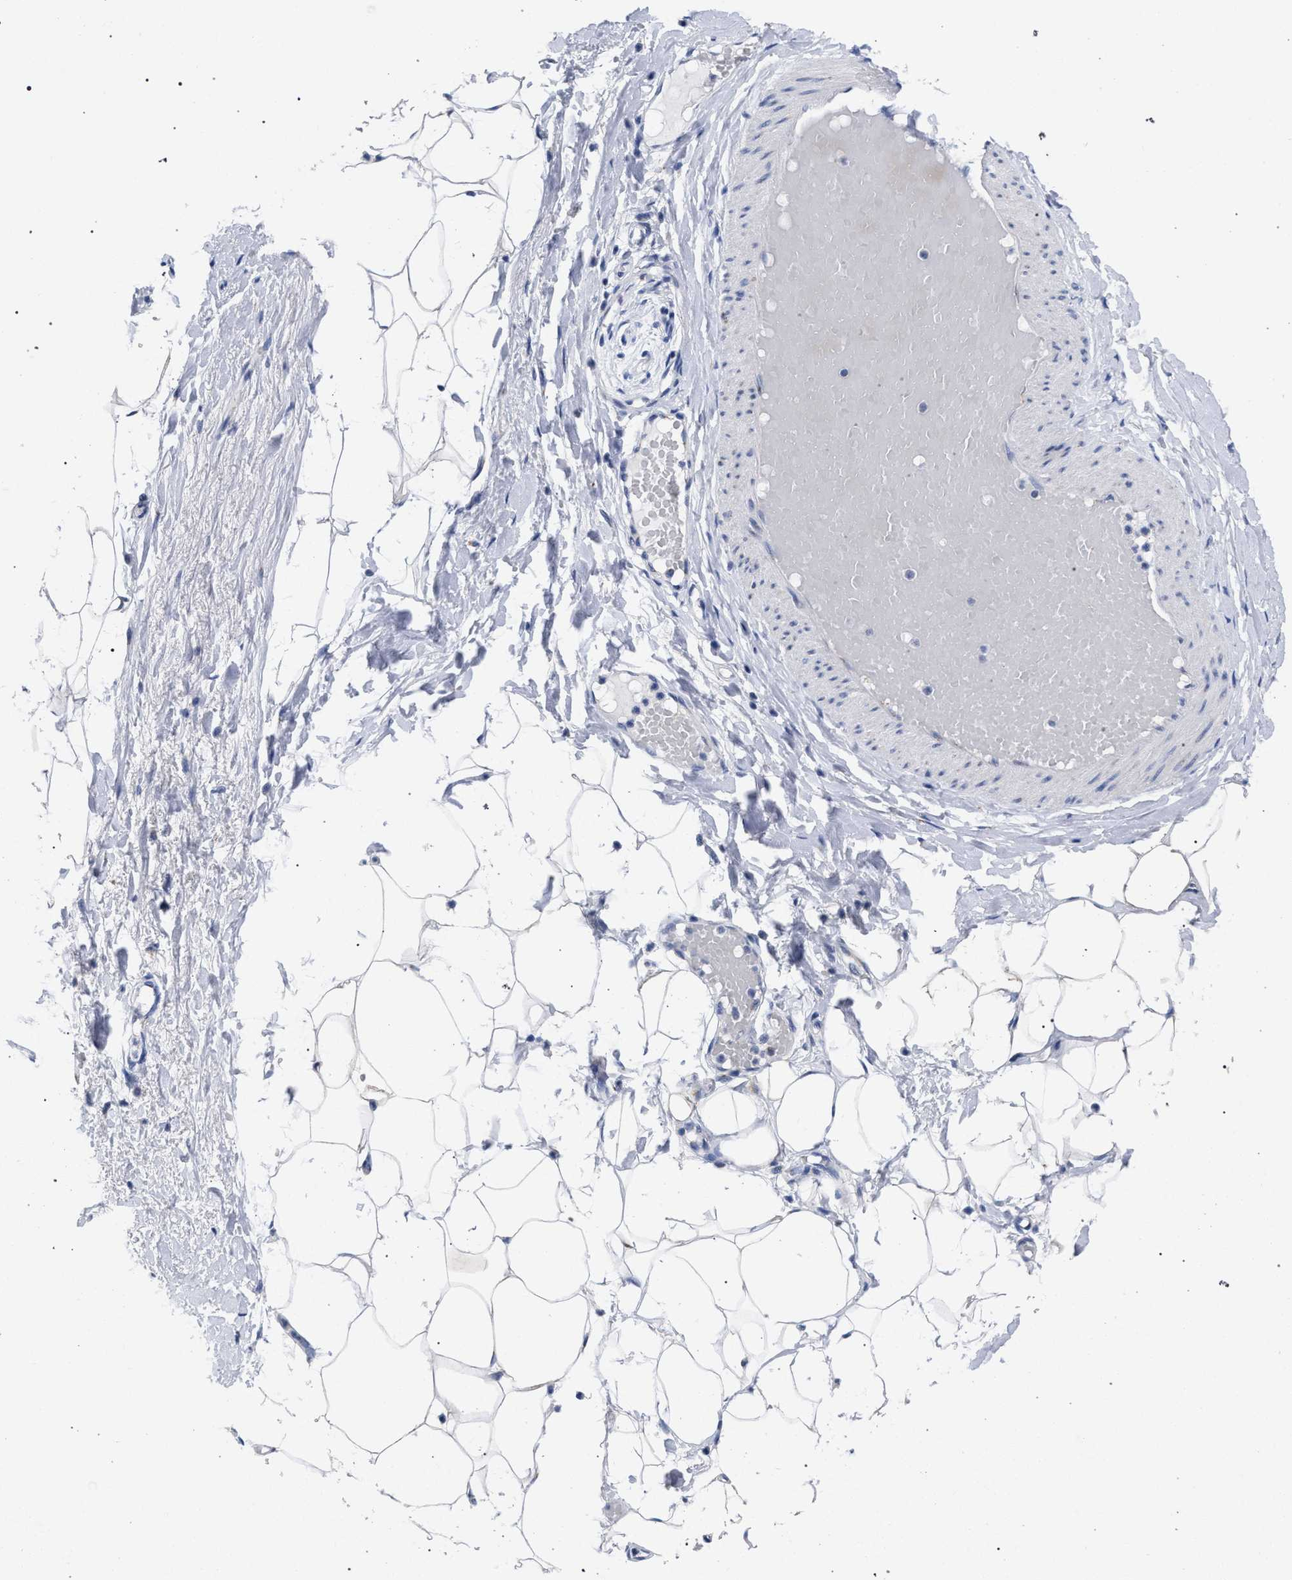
{"staining": {"intensity": "negative", "quantity": "none", "location": "none"}, "tissue": "adipose tissue", "cell_type": "Adipocytes", "image_type": "normal", "snomed": [{"axis": "morphology", "description": "Normal tissue, NOS"}, {"axis": "topography", "description": "Soft tissue"}], "caption": "The histopathology image exhibits no staining of adipocytes in benign adipose tissue. (Stains: DAB immunohistochemistry with hematoxylin counter stain, Microscopy: brightfield microscopy at high magnification).", "gene": "GOLGA2", "patient": {"sex": "male", "age": 72}}